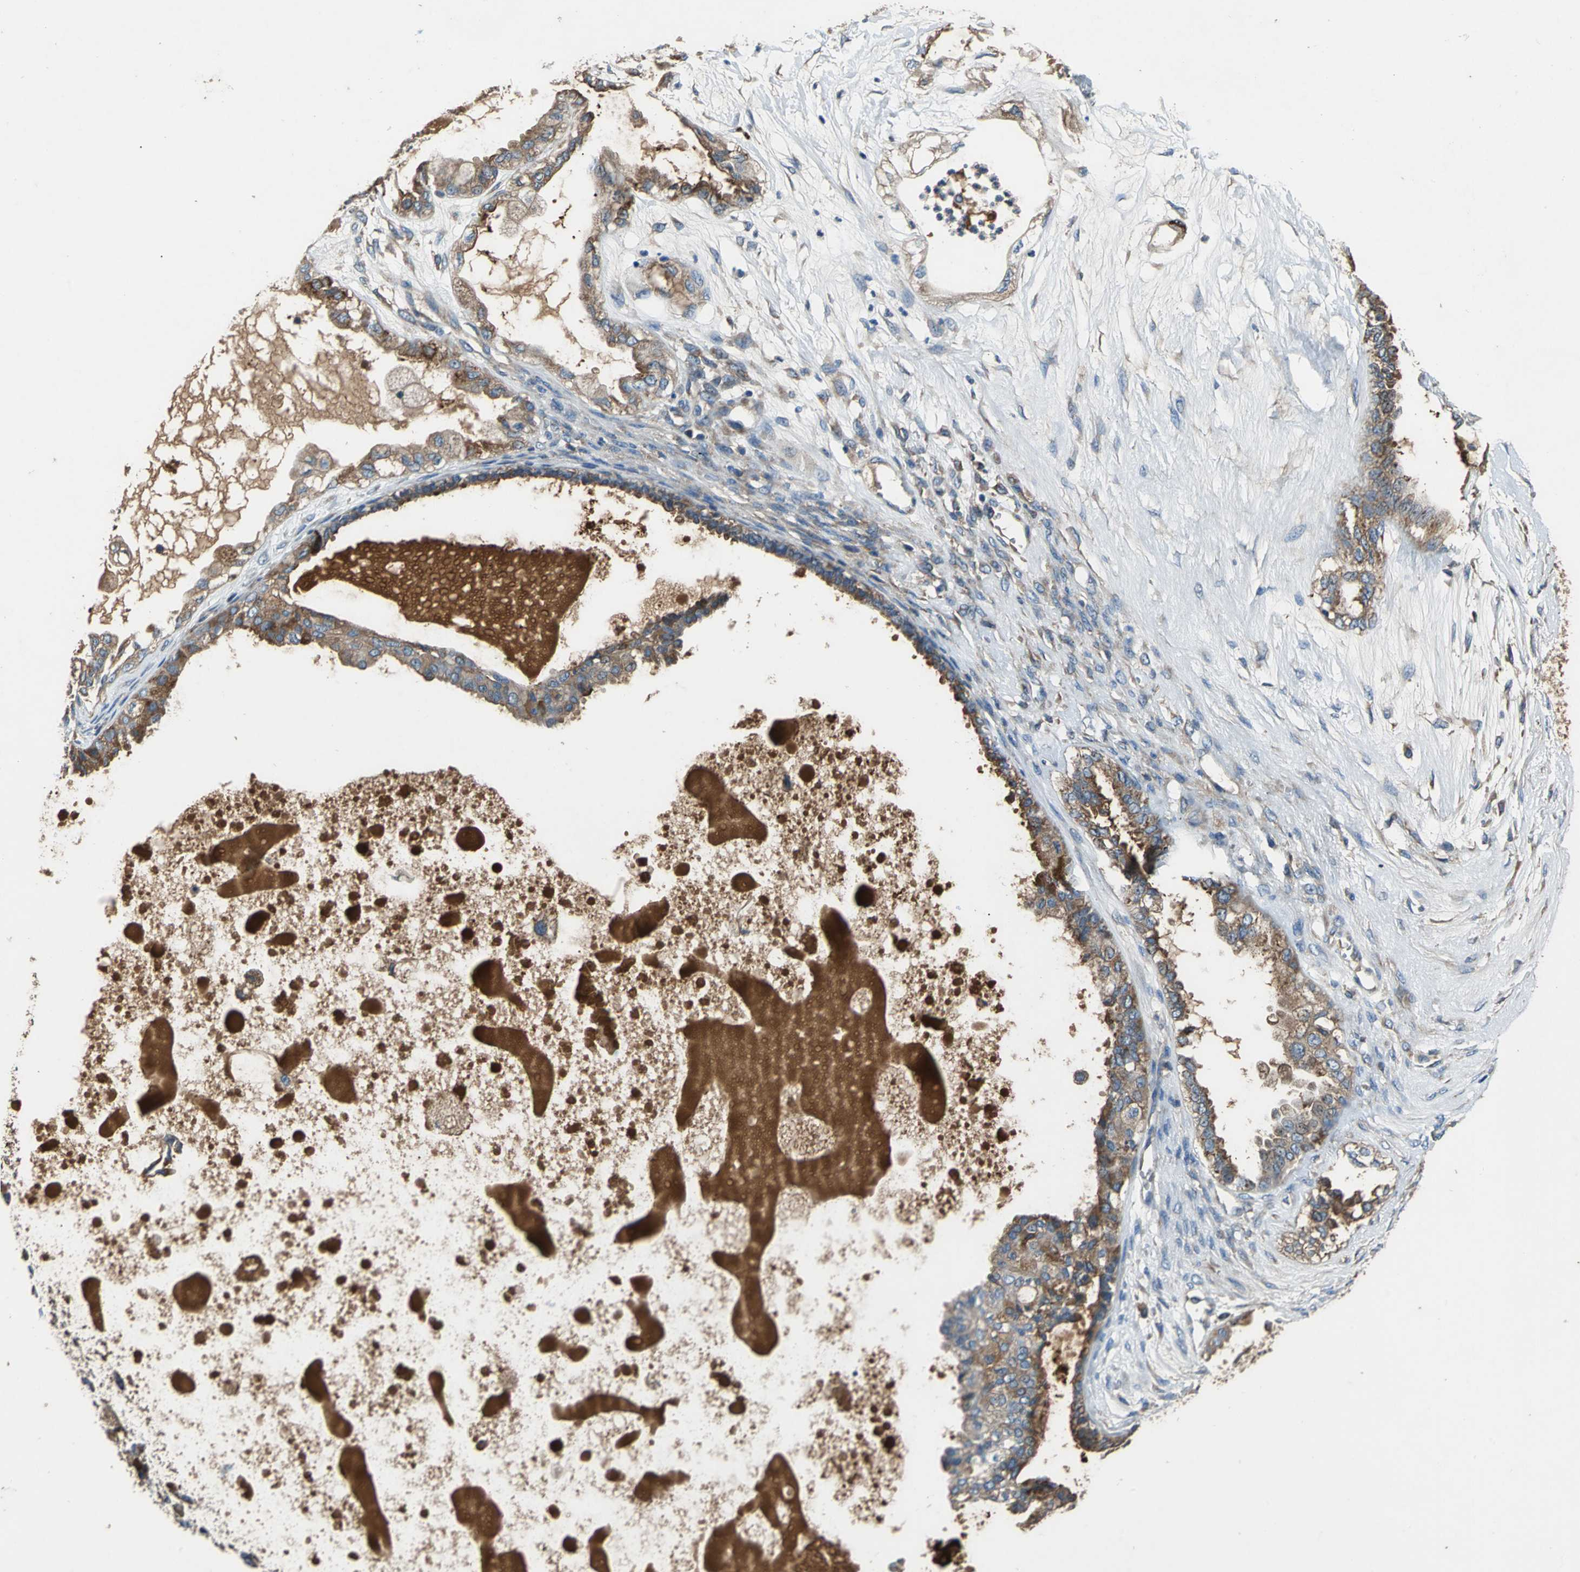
{"staining": {"intensity": "moderate", "quantity": ">75%", "location": "cytoplasmic/membranous"}, "tissue": "ovarian cancer", "cell_type": "Tumor cells", "image_type": "cancer", "snomed": [{"axis": "morphology", "description": "Carcinoma, NOS"}, {"axis": "morphology", "description": "Carcinoma, endometroid"}, {"axis": "topography", "description": "Ovary"}], "caption": "A histopathology image of human ovarian cancer (carcinoma) stained for a protein reveals moderate cytoplasmic/membranous brown staining in tumor cells.", "gene": "HEPH", "patient": {"sex": "female", "age": 50}}